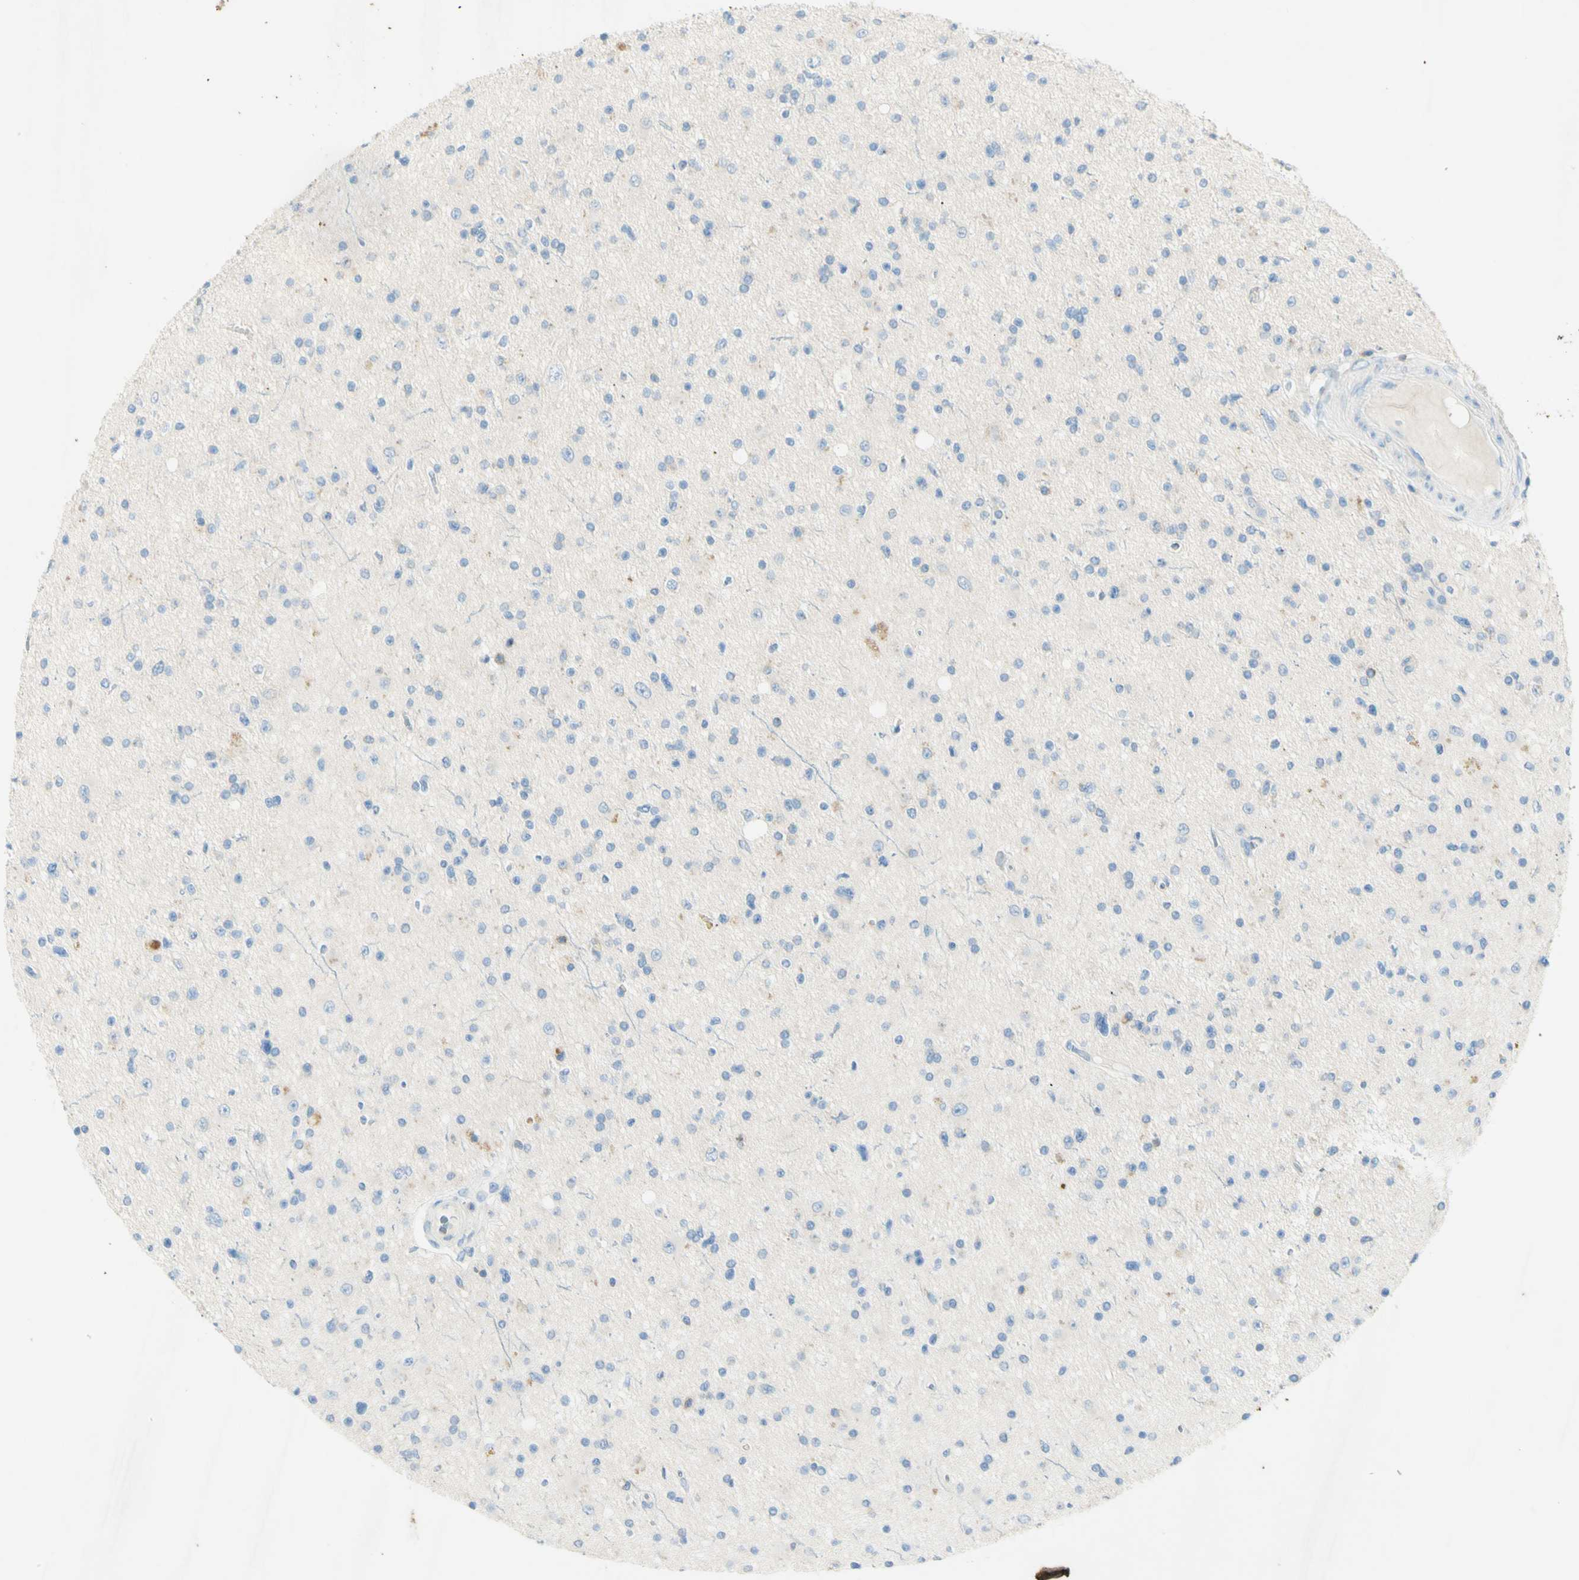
{"staining": {"intensity": "negative", "quantity": "none", "location": "none"}, "tissue": "glioma", "cell_type": "Tumor cells", "image_type": "cancer", "snomed": [{"axis": "morphology", "description": "Glioma, malignant, High grade"}, {"axis": "topography", "description": "Brain"}], "caption": "Immunohistochemical staining of human malignant high-grade glioma shows no significant staining in tumor cells. (IHC, brightfield microscopy, high magnification).", "gene": "GDF15", "patient": {"sex": "male", "age": 33}}